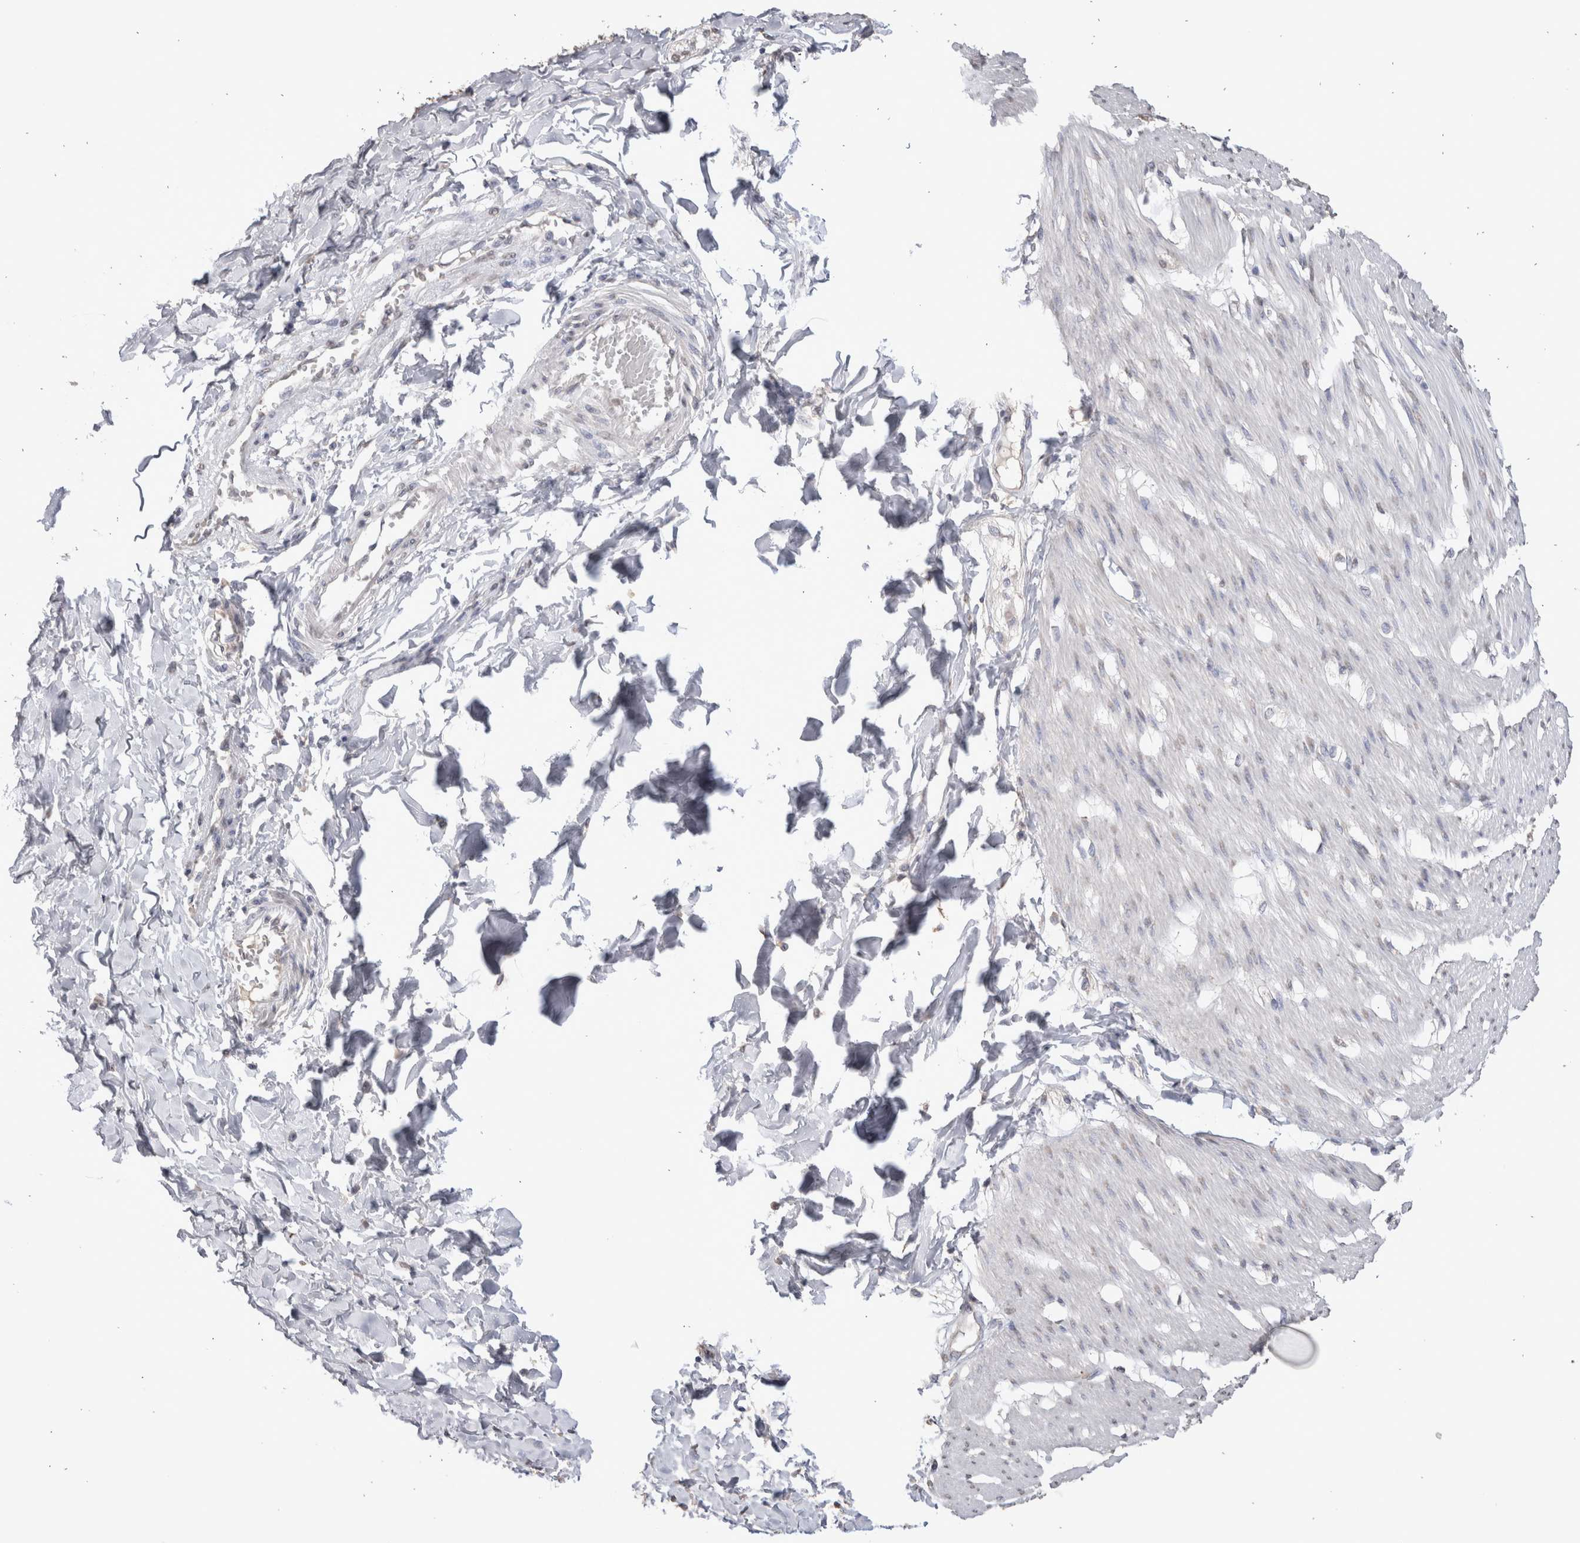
{"staining": {"intensity": "negative", "quantity": "none", "location": "none"}, "tissue": "smooth muscle", "cell_type": "Smooth muscle cells", "image_type": "normal", "snomed": [{"axis": "morphology", "description": "Normal tissue, NOS"}, {"axis": "morphology", "description": "Adenocarcinoma, NOS"}, {"axis": "topography", "description": "Smooth muscle"}, {"axis": "topography", "description": "Colon"}], "caption": "An image of human smooth muscle is negative for staining in smooth muscle cells. The staining was performed using DAB to visualize the protein expression in brown, while the nuclei were stained in blue with hematoxylin (Magnification: 20x).", "gene": "LGALS2", "patient": {"sex": "male", "age": 14}}